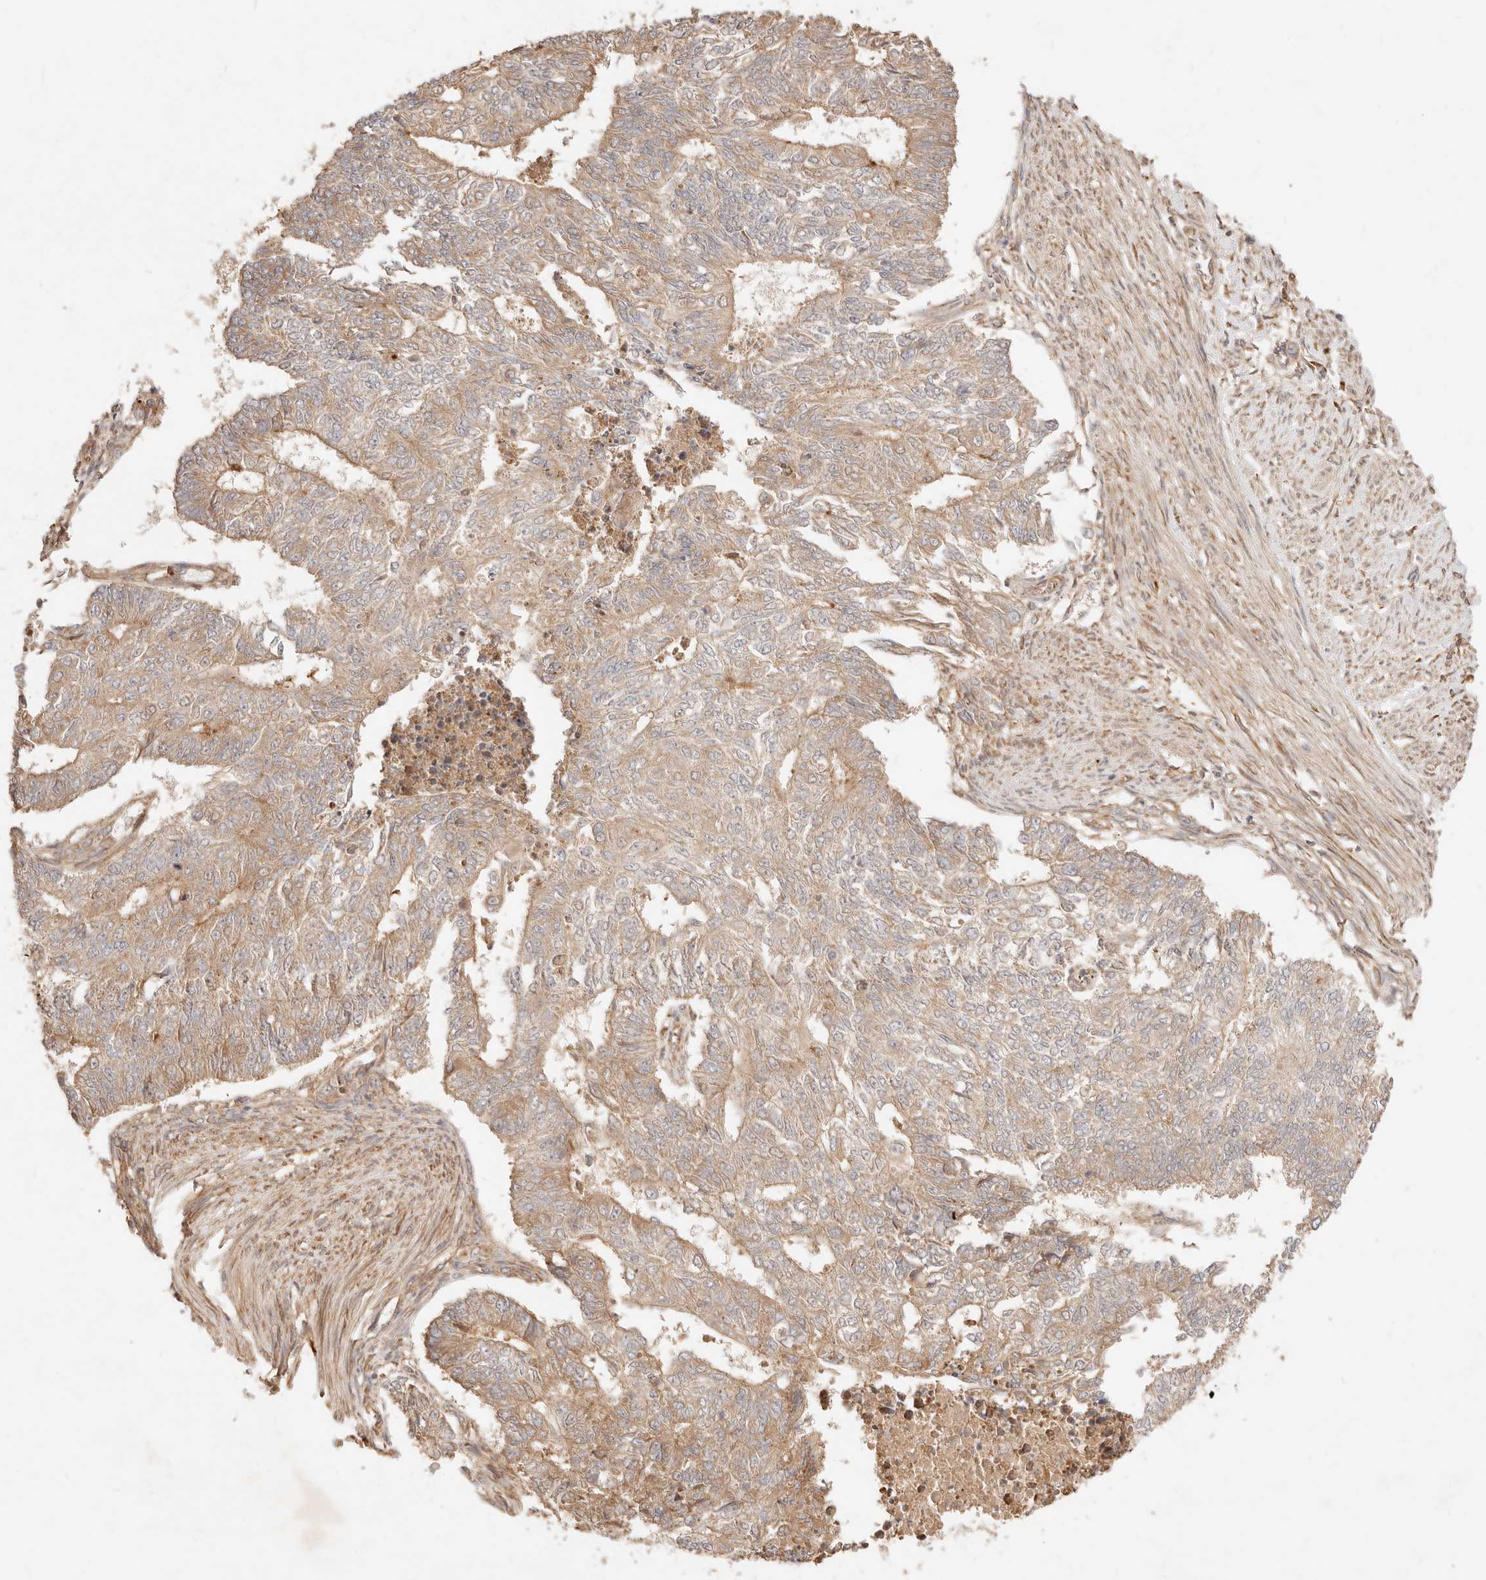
{"staining": {"intensity": "moderate", "quantity": ">75%", "location": "cytoplasmic/membranous"}, "tissue": "endometrial cancer", "cell_type": "Tumor cells", "image_type": "cancer", "snomed": [{"axis": "morphology", "description": "Adenocarcinoma, NOS"}, {"axis": "topography", "description": "Endometrium"}], "caption": "IHC (DAB) staining of human endometrial adenocarcinoma reveals moderate cytoplasmic/membranous protein positivity in about >75% of tumor cells. (Stains: DAB (3,3'-diaminobenzidine) in brown, nuclei in blue, Microscopy: brightfield microscopy at high magnification).", "gene": "UBXN10", "patient": {"sex": "female", "age": 32}}